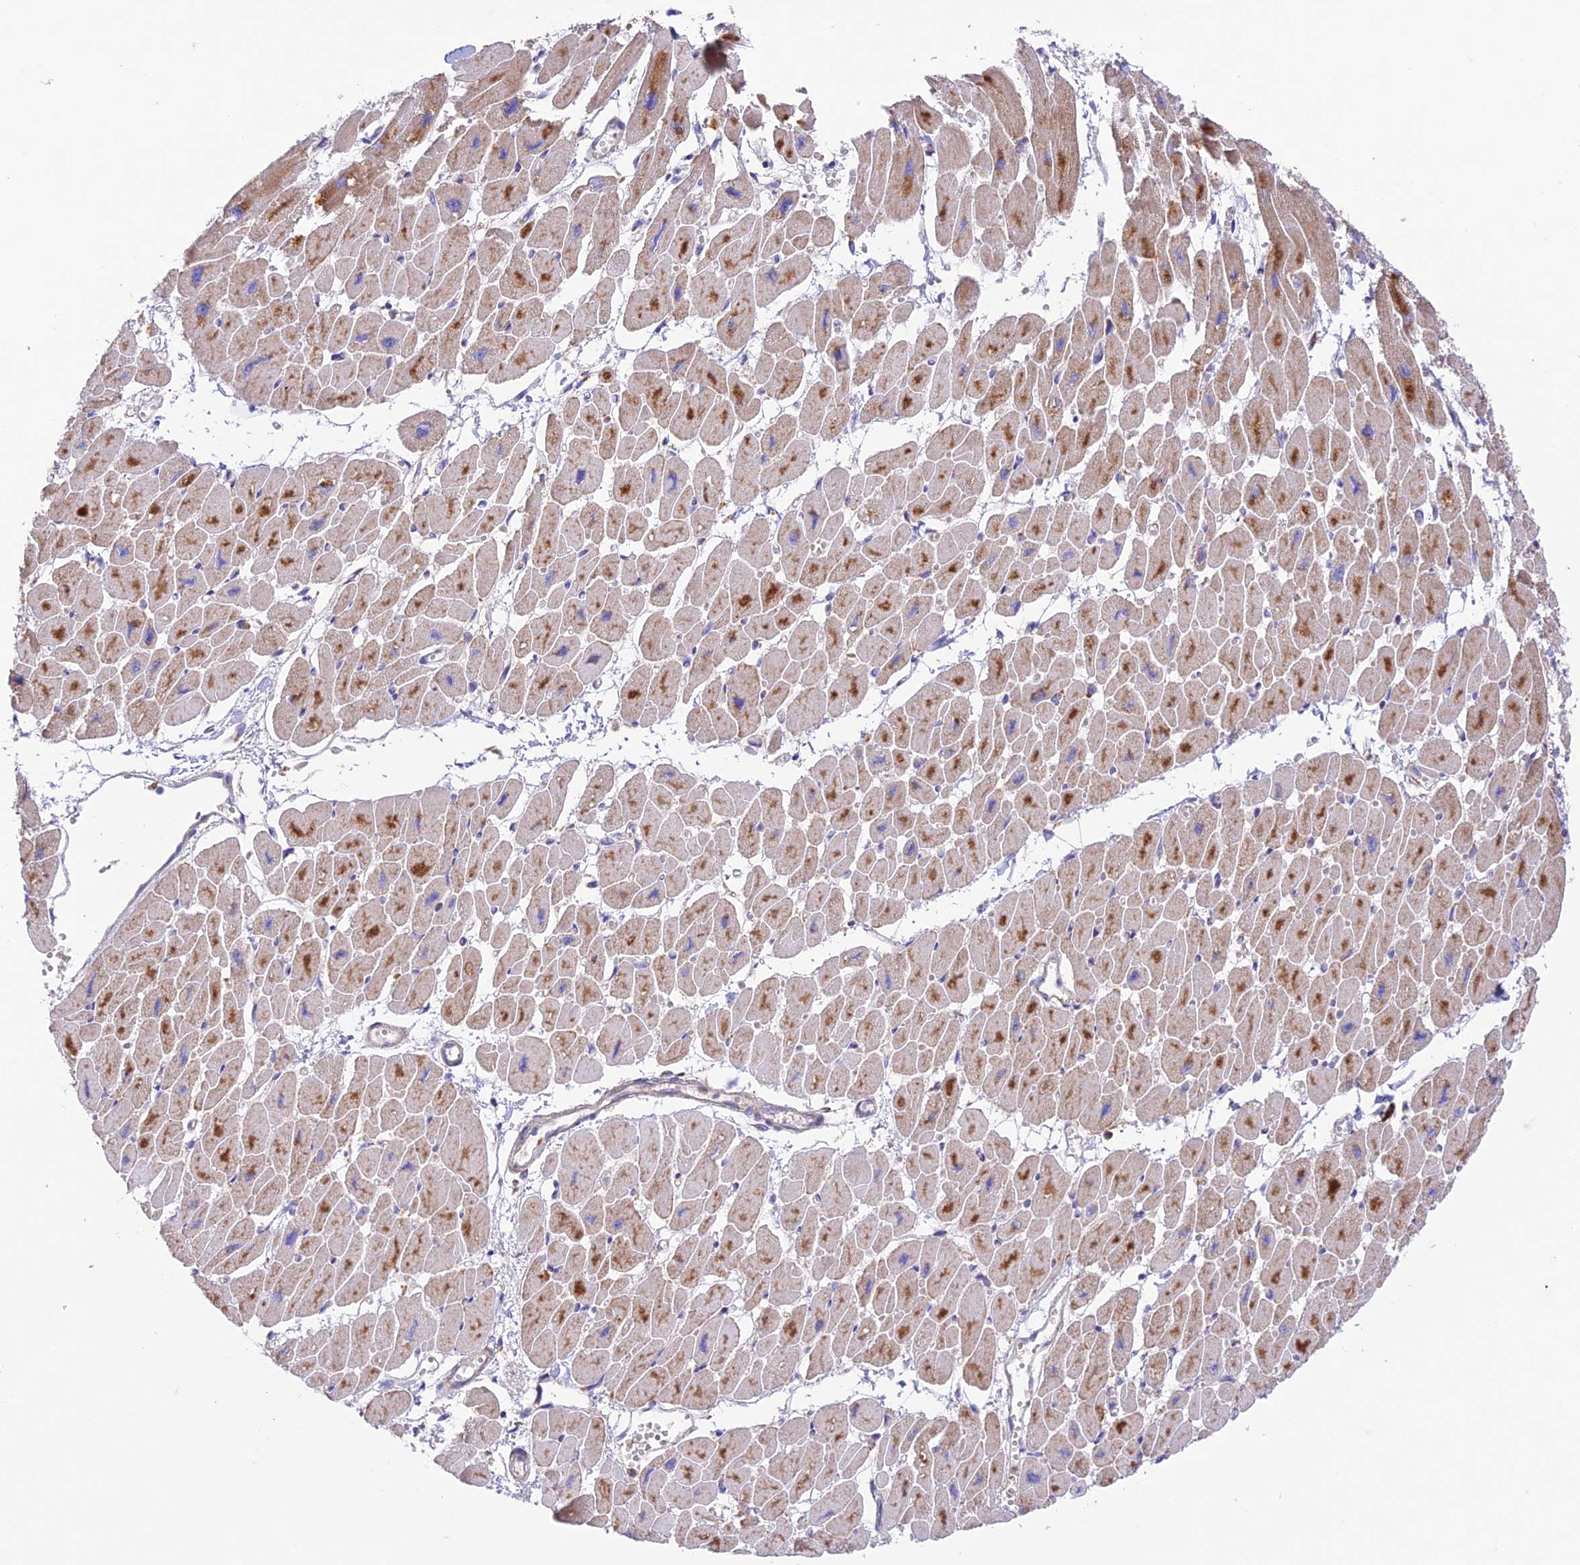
{"staining": {"intensity": "strong", "quantity": "25%-75%", "location": "cytoplasmic/membranous"}, "tissue": "heart muscle", "cell_type": "Cardiomyocytes", "image_type": "normal", "snomed": [{"axis": "morphology", "description": "Normal tissue, NOS"}, {"axis": "topography", "description": "Heart"}], "caption": "Brown immunohistochemical staining in normal human heart muscle displays strong cytoplasmic/membranous positivity in about 25%-75% of cardiomyocytes. The staining was performed using DAB (3,3'-diaminobenzidine) to visualize the protein expression in brown, while the nuclei were stained in blue with hematoxylin (Magnification: 20x).", "gene": "UAP1L1", "patient": {"sex": "female", "age": 54}}